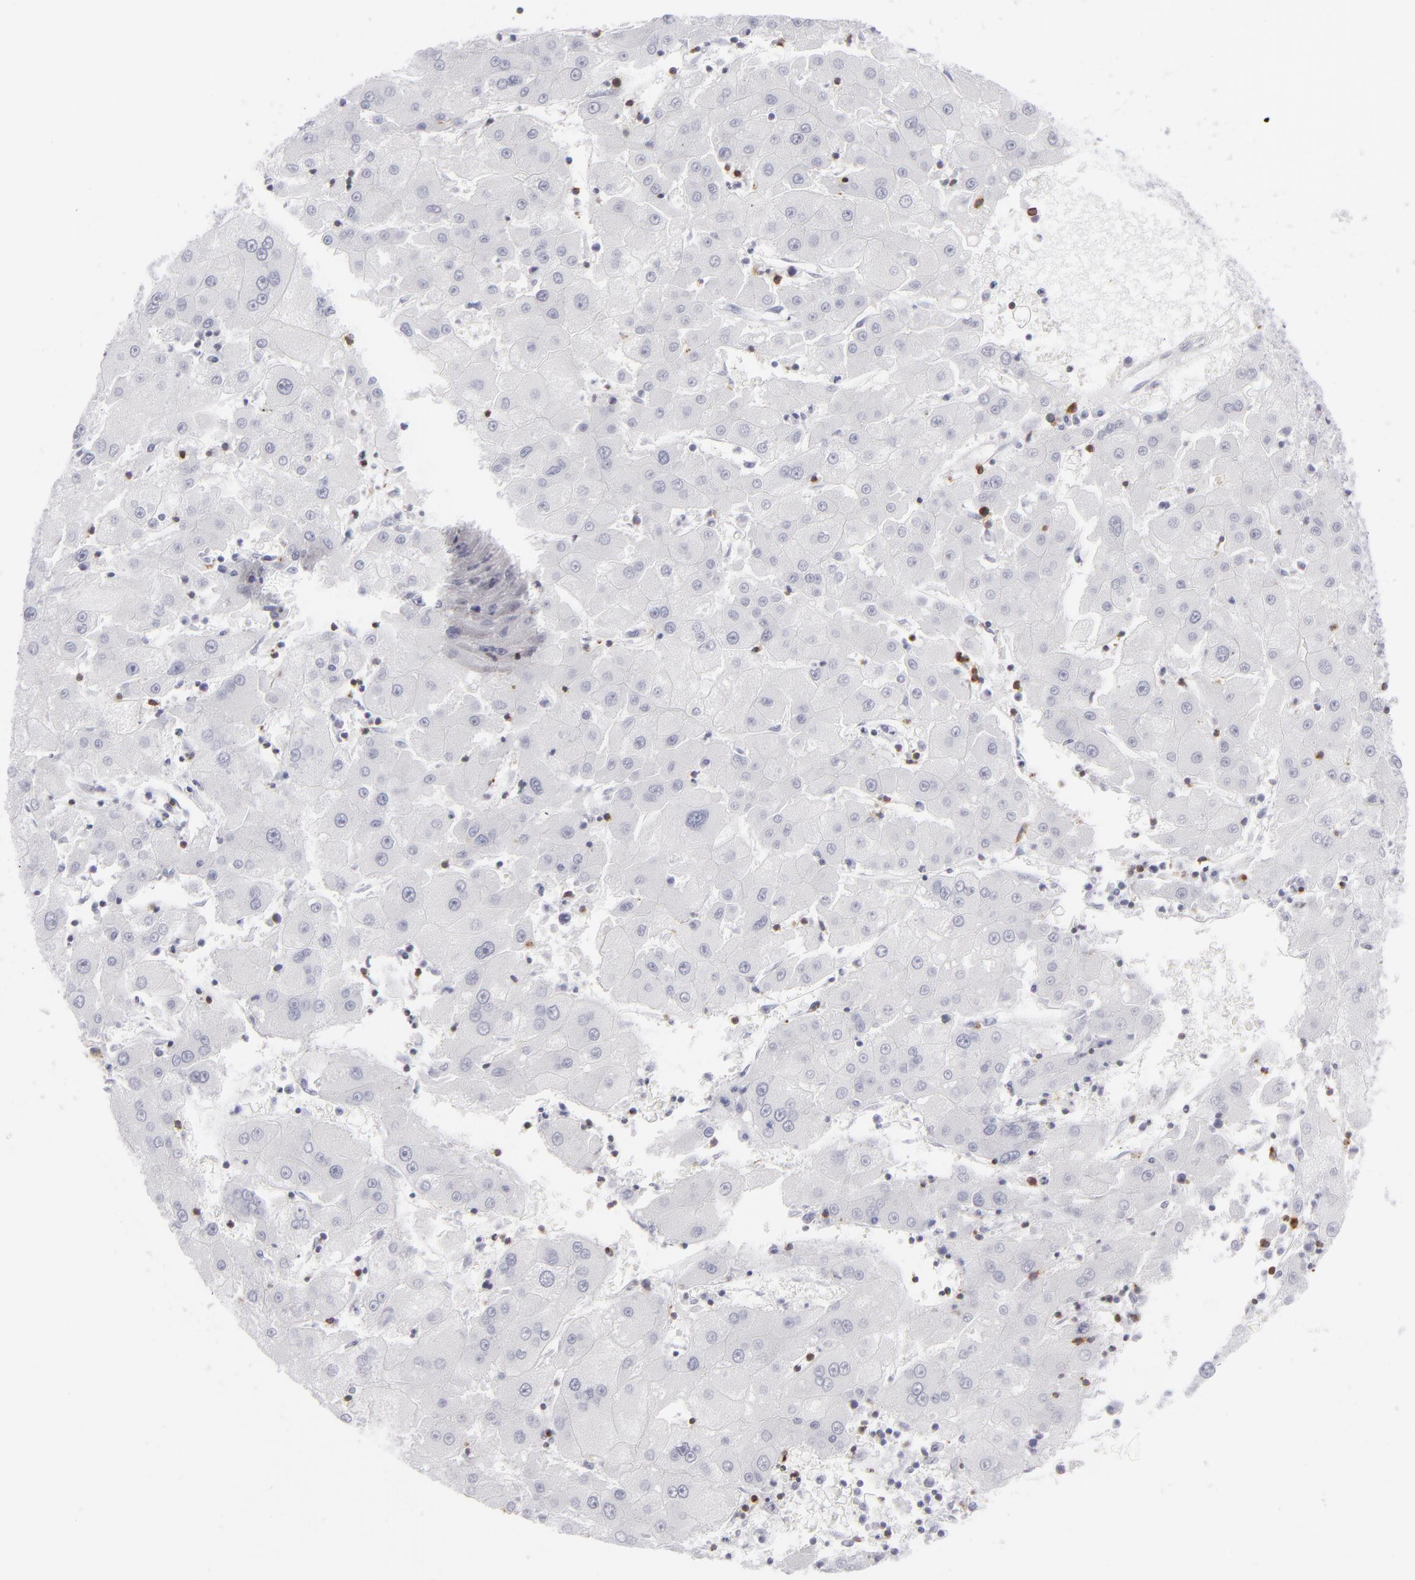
{"staining": {"intensity": "negative", "quantity": "none", "location": "none"}, "tissue": "liver cancer", "cell_type": "Tumor cells", "image_type": "cancer", "snomed": [{"axis": "morphology", "description": "Carcinoma, Hepatocellular, NOS"}, {"axis": "topography", "description": "Liver"}], "caption": "Immunohistochemical staining of liver cancer demonstrates no significant staining in tumor cells.", "gene": "CD7", "patient": {"sex": "male", "age": 72}}